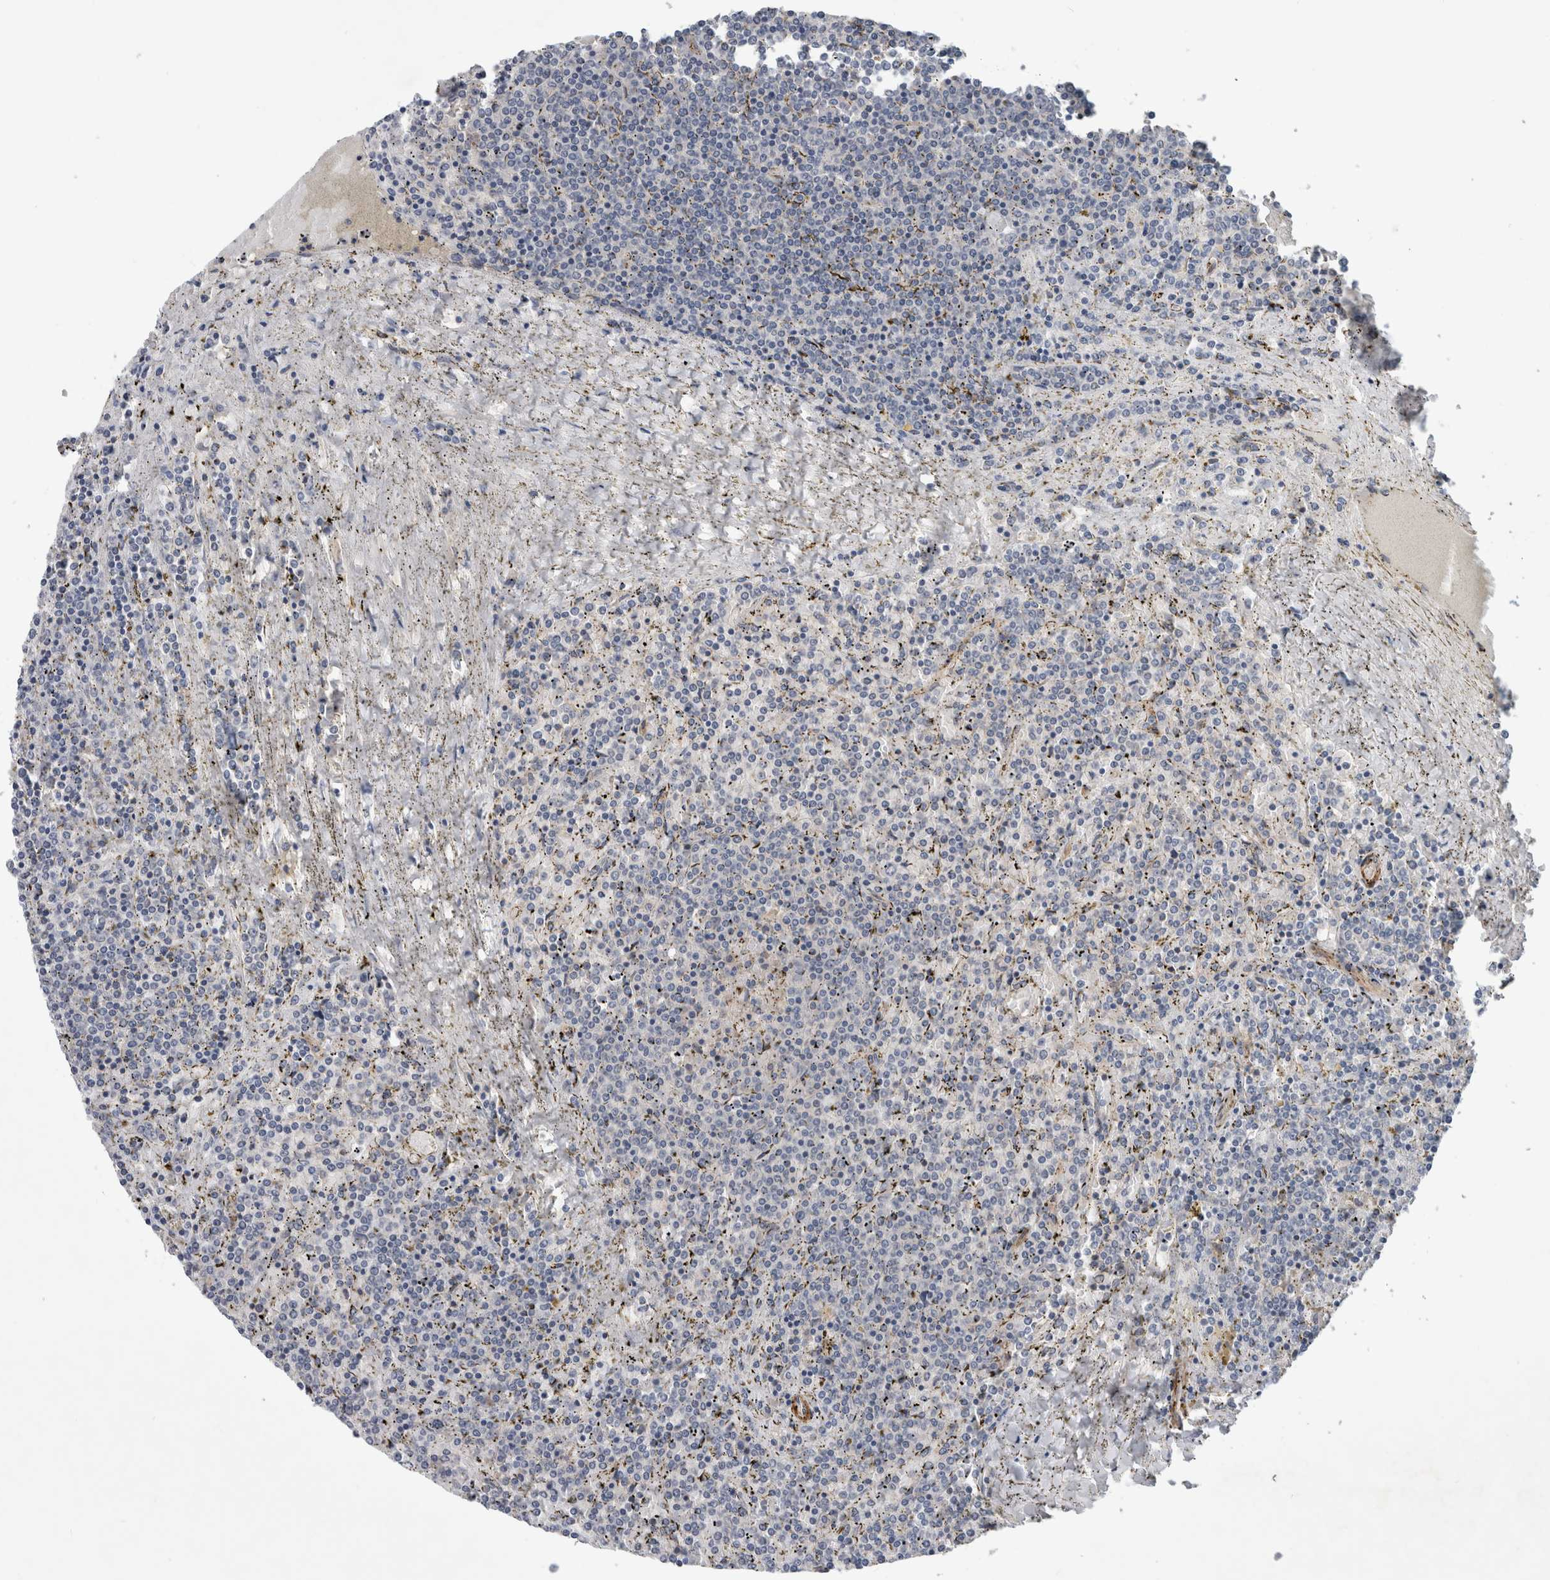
{"staining": {"intensity": "negative", "quantity": "none", "location": "none"}, "tissue": "lymphoma", "cell_type": "Tumor cells", "image_type": "cancer", "snomed": [{"axis": "morphology", "description": "Malignant lymphoma, non-Hodgkin's type, Low grade"}, {"axis": "topography", "description": "Spleen"}], "caption": "Lymphoma was stained to show a protein in brown. There is no significant expression in tumor cells. (Stains: DAB immunohistochemistry (IHC) with hematoxylin counter stain, Microscopy: brightfield microscopy at high magnification).", "gene": "BCAM", "patient": {"sex": "female", "age": 19}}